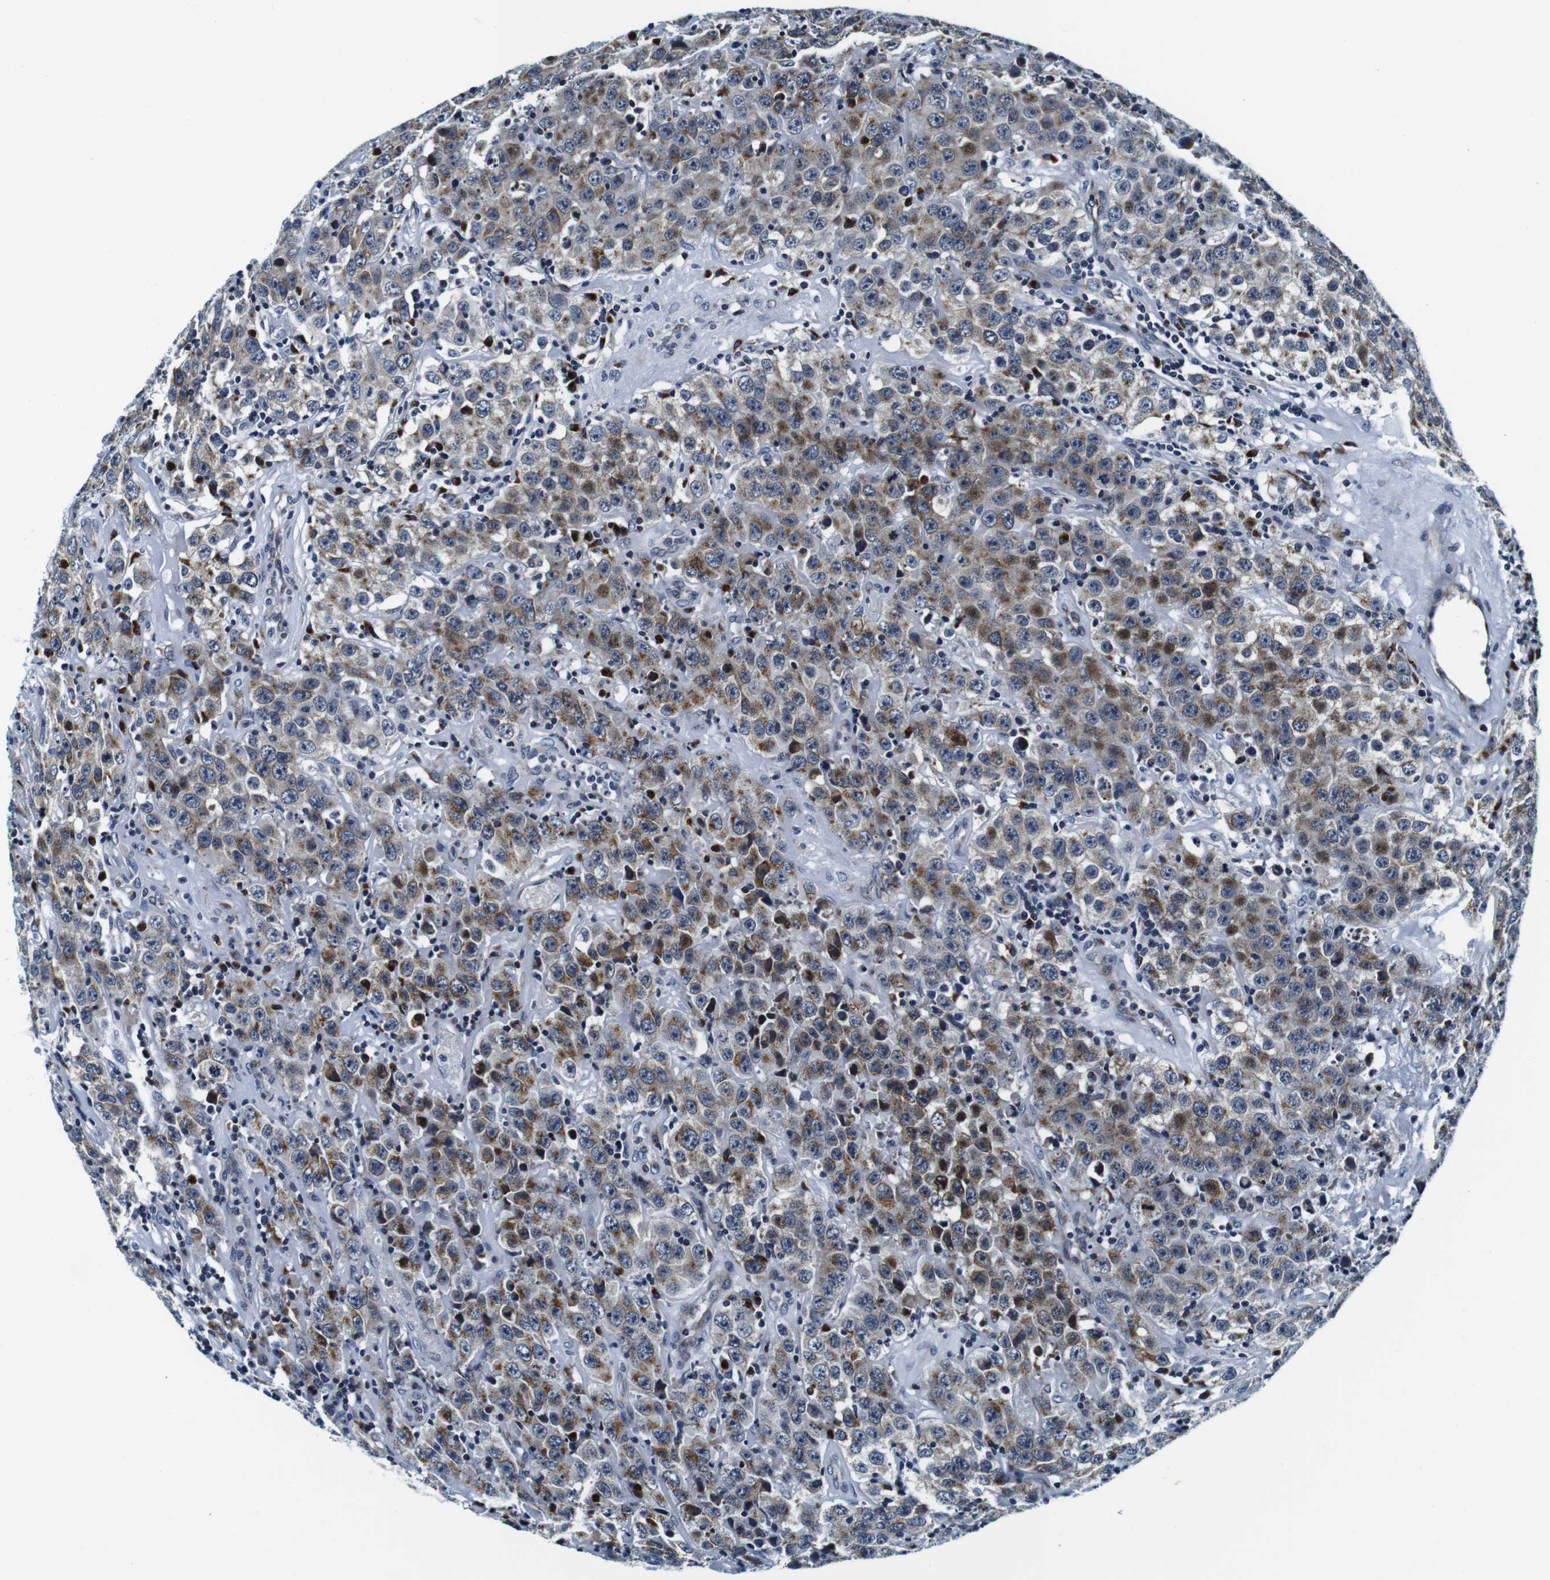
{"staining": {"intensity": "moderate", "quantity": ">75%", "location": "cytoplasmic/membranous"}, "tissue": "testis cancer", "cell_type": "Tumor cells", "image_type": "cancer", "snomed": [{"axis": "morphology", "description": "Seminoma, NOS"}, {"axis": "topography", "description": "Testis"}], "caption": "Testis seminoma tissue exhibits moderate cytoplasmic/membranous staining in approximately >75% of tumor cells The staining was performed using DAB (3,3'-diaminobenzidine) to visualize the protein expression in brown, while the nuclei were stained in blue with hematoxylin (Magnification: 20x).", "gene": "FAR2", "patient": {"sex": "male", "age": 52}}